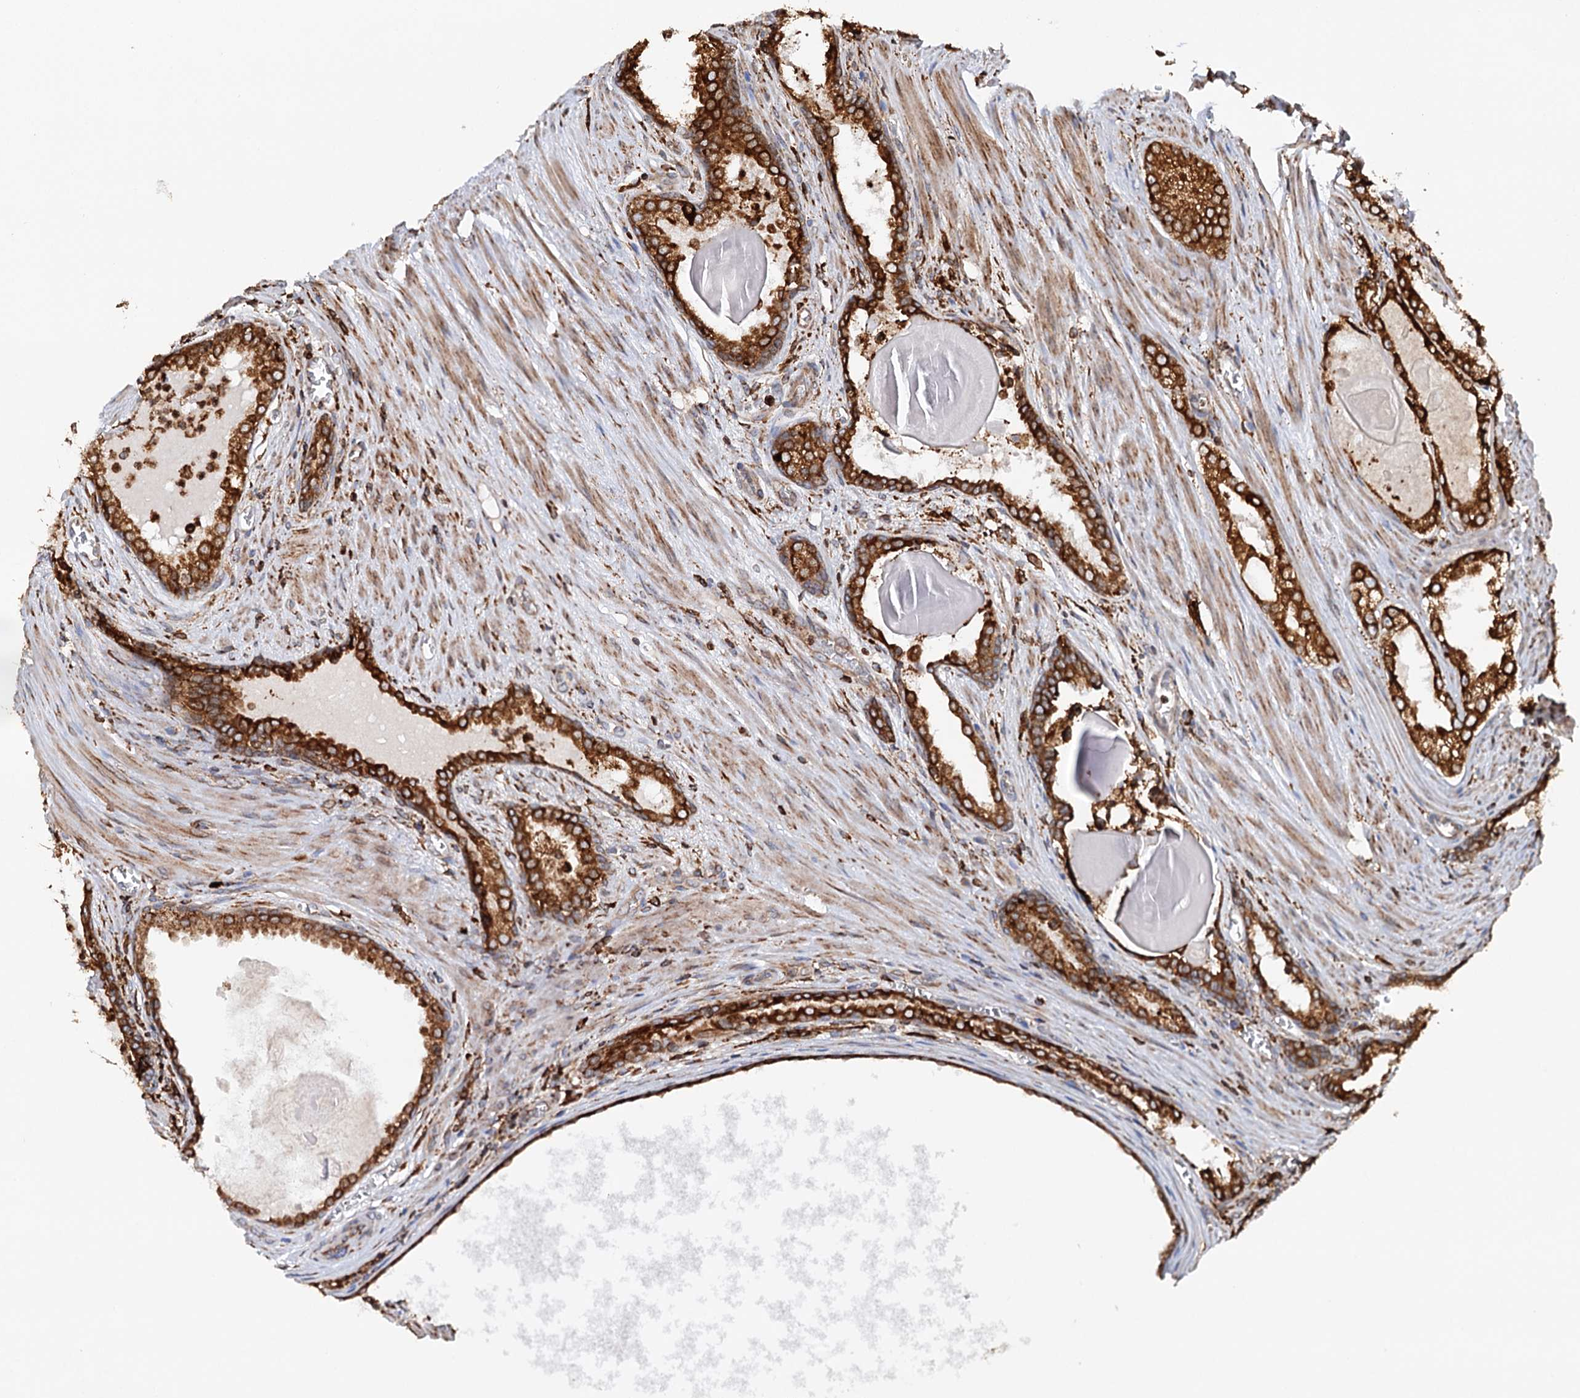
{"staining": {"intensity": "strong", "quantity": ">75%", "location": "cytoplasmic/membranous"}, "tissue": "prostate cancer", "cell_type": "Tumor cells", "image_type": "cancer", "snomed": [{"axis": "morphology", "description": "Adenocarcinoma, Low grade"}, {"axis": "topography", "description": "Prostate"}], "caption": "Prostate adenocarcinoma (low-grade) stained with immunohistochemistry (IHC) shows strong cytoplasmic/membranous positivity in about >75% of tumor cells.", "gene": "ERP29", "patient": {"sex": "male", "age": 54}}